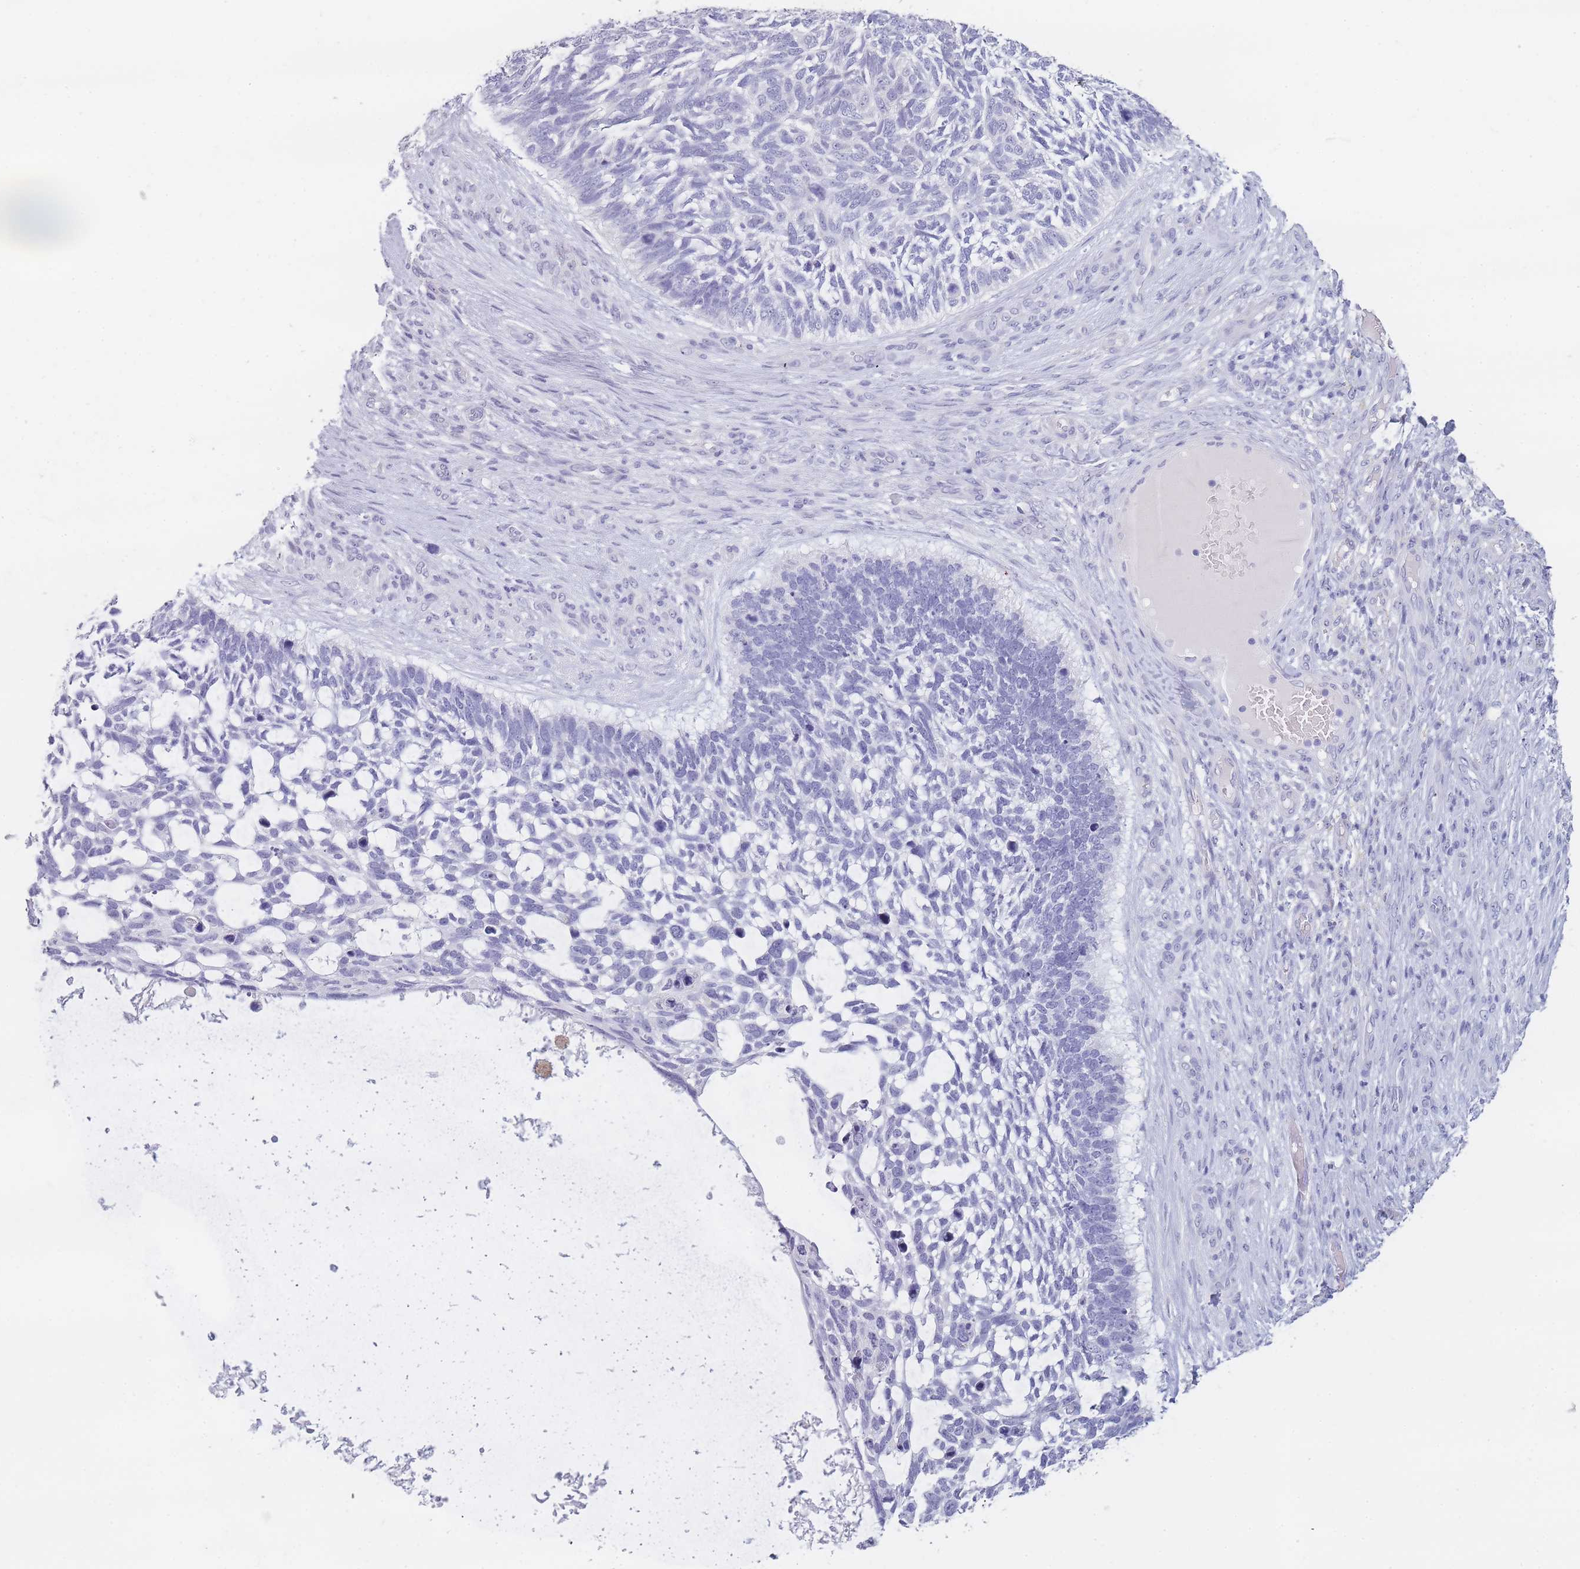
{"staining": {"intensity": "negative", "quantity": "none", "location": "none"}, "tissue": "skin cancer", "cell_type": "Tumor cells", "image_type": "cancer", "snomed": [{"axis": "morphology", "description": "Basal cell carcinoma"}, {"axis": "topography", "description": "Skin"}], "caption": "High magnification brightfield microscopy of skin basal cell carcinoma stained with DAB (brown) and counterstained with hematoxylin (blue): tumor cells show no significant staining.", "gene": "INS", "patient": {"sex": "male", "age": 88}}